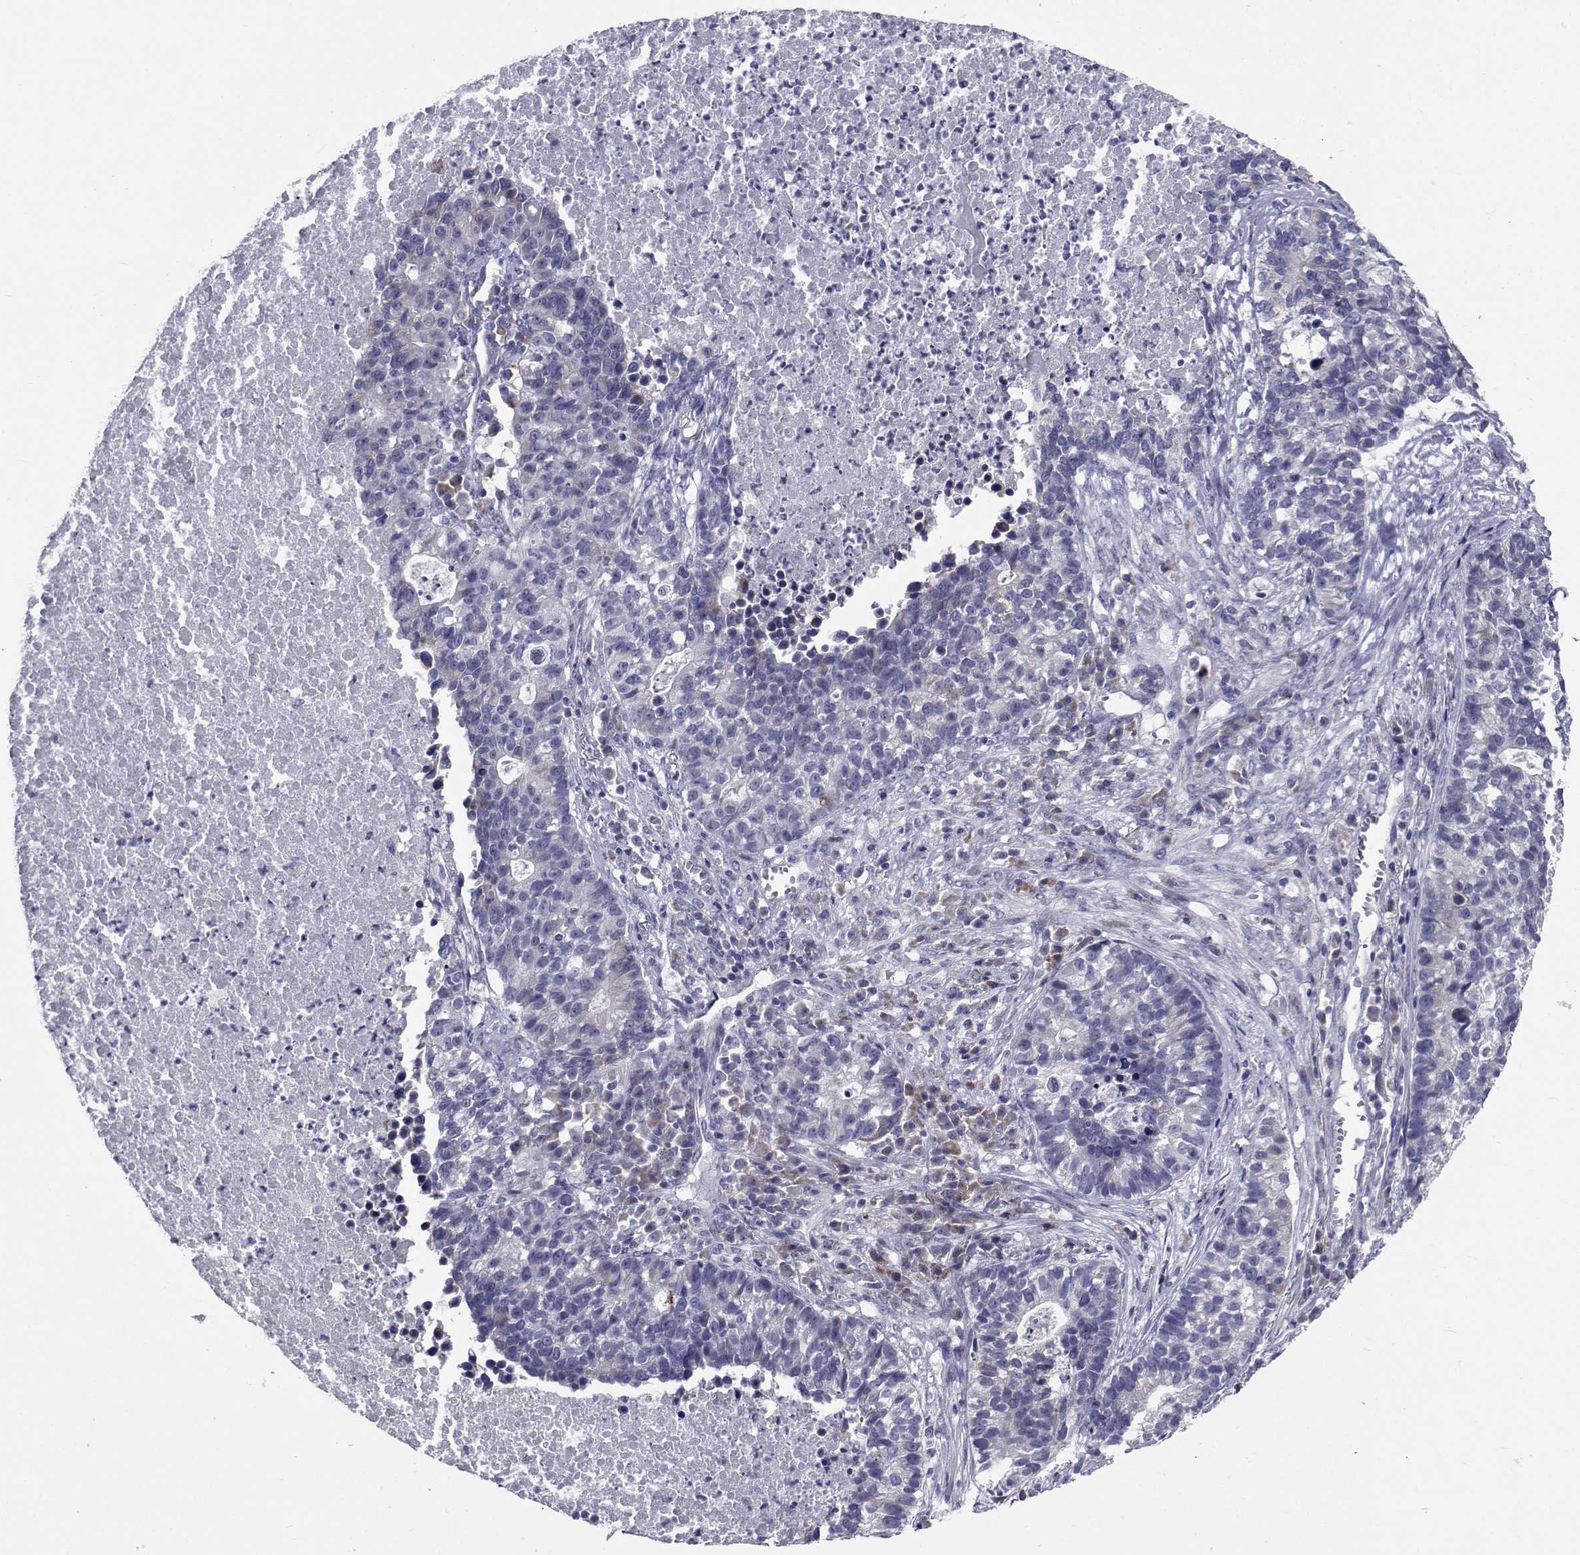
{"staining": {"intensity": "weak", "quantity": "<25%", "location": "cytoplasmic/membranous"}, "tissue": "lung cancer", "cell_type": "Tumor cells", "image_type": "cancer", "snomed": [{"axis": "morphology", "description": "Adenocarcinoma, NOS"}, {"axis": "topography", "description": "Lung"}], "caption": "An immunohistochemistry image of adenocarcinoma (lung) is shown. There is no staining in tumor cells of adenocarcinoma (lung).", "gene": "ROPN1", "patient": {"sex": "male", "age": 57}}